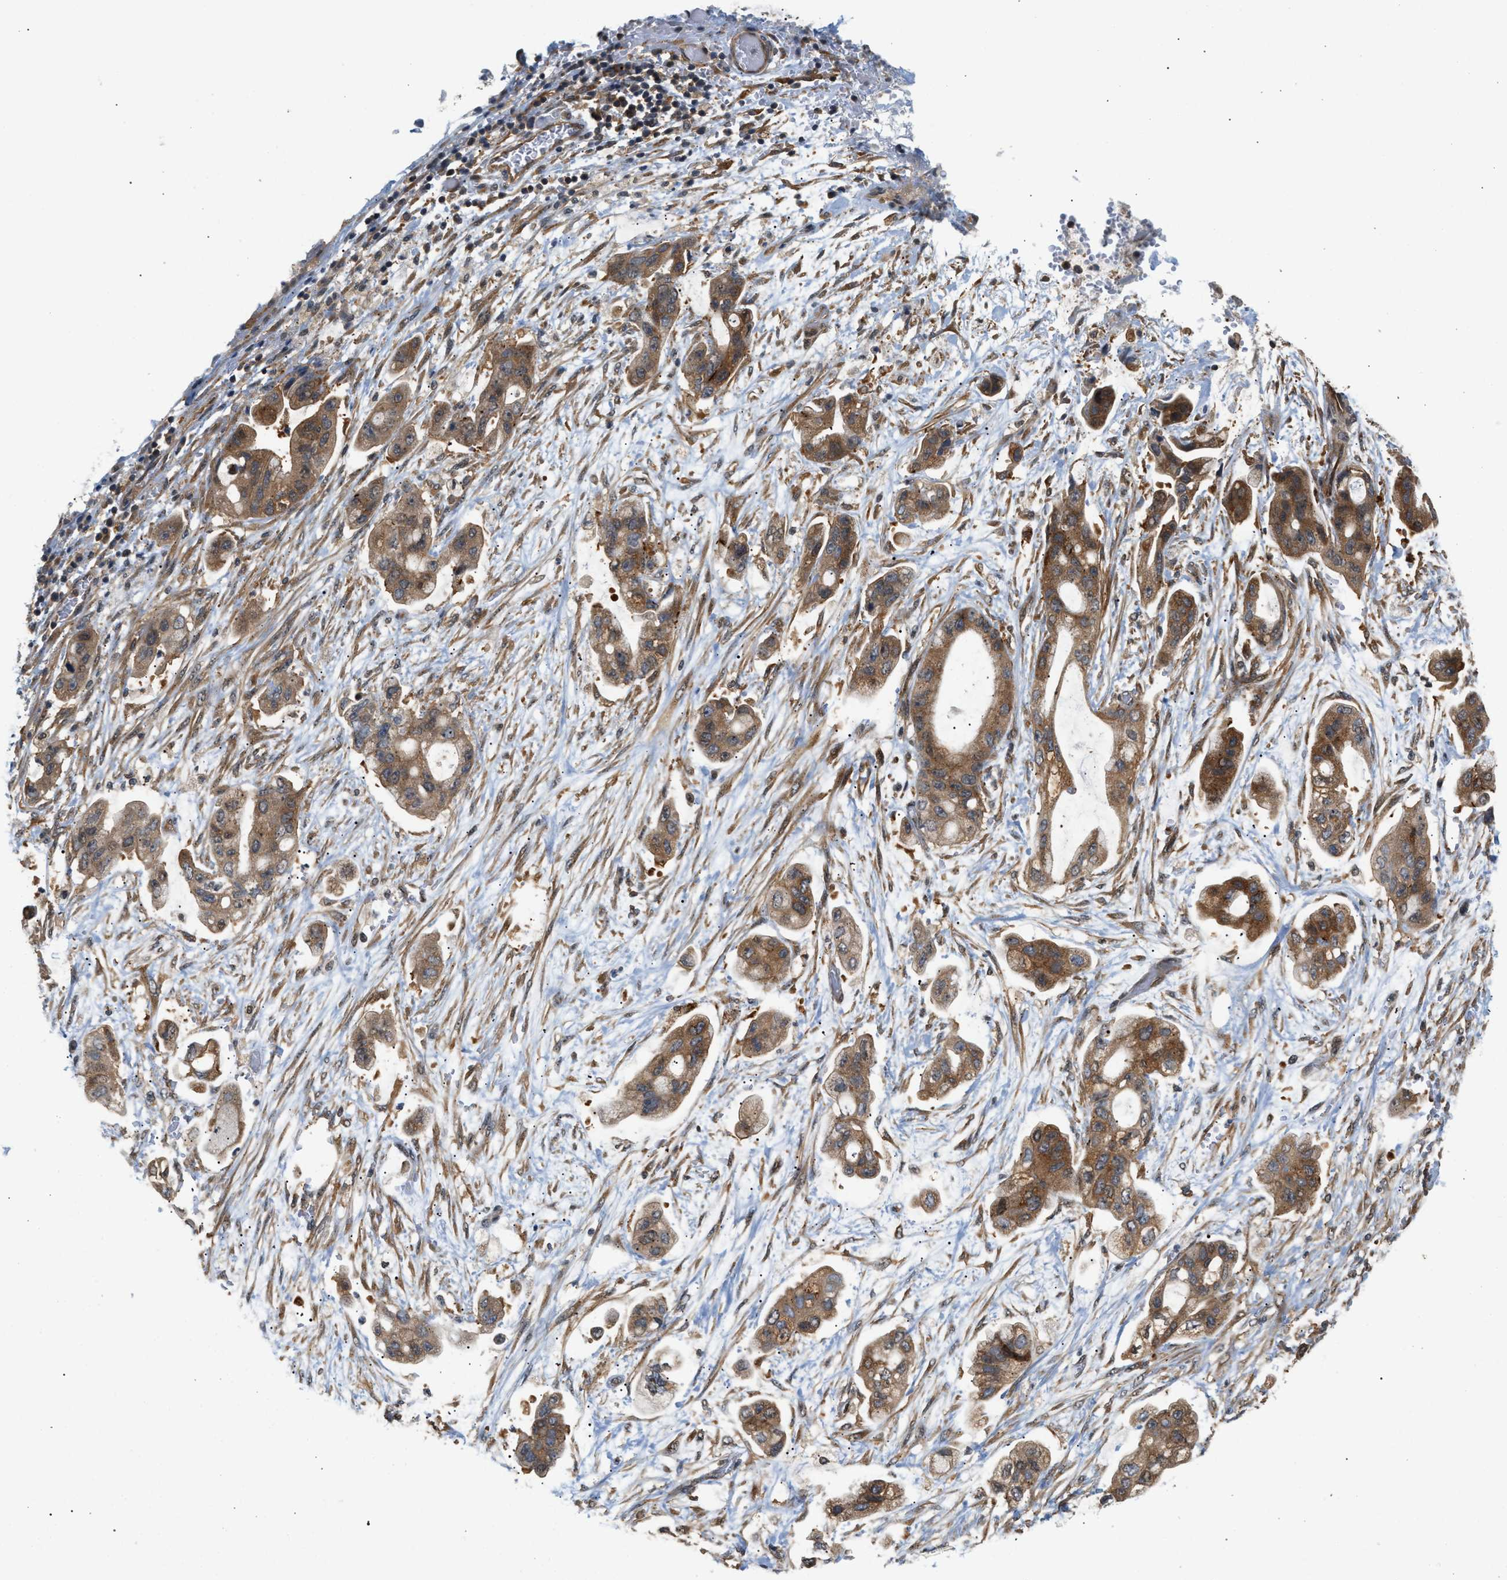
{"staining": {"intensity": "moderate", "quantity": ">75%", "location": "cytoplasmic/membranous"}, "tissue": "stomach cancer", "cell_type": "Tumor cells", "image_type": "cancer", "snomed": [{"axis": "morphology", "description": "Adenocarcinoma, NOS"}, {"axis": "topography", "description": "Stomach"}], "caption": "The image demonstrates immunohistochemical staining of stomach cancer (adenocarcinoma). There is moderate cytoplasmic/membranous staining is appreciated in approximately >75% of tumor cells.", "gene": "MAP2K5", "patient": {"sex": "male", "age": 62}}